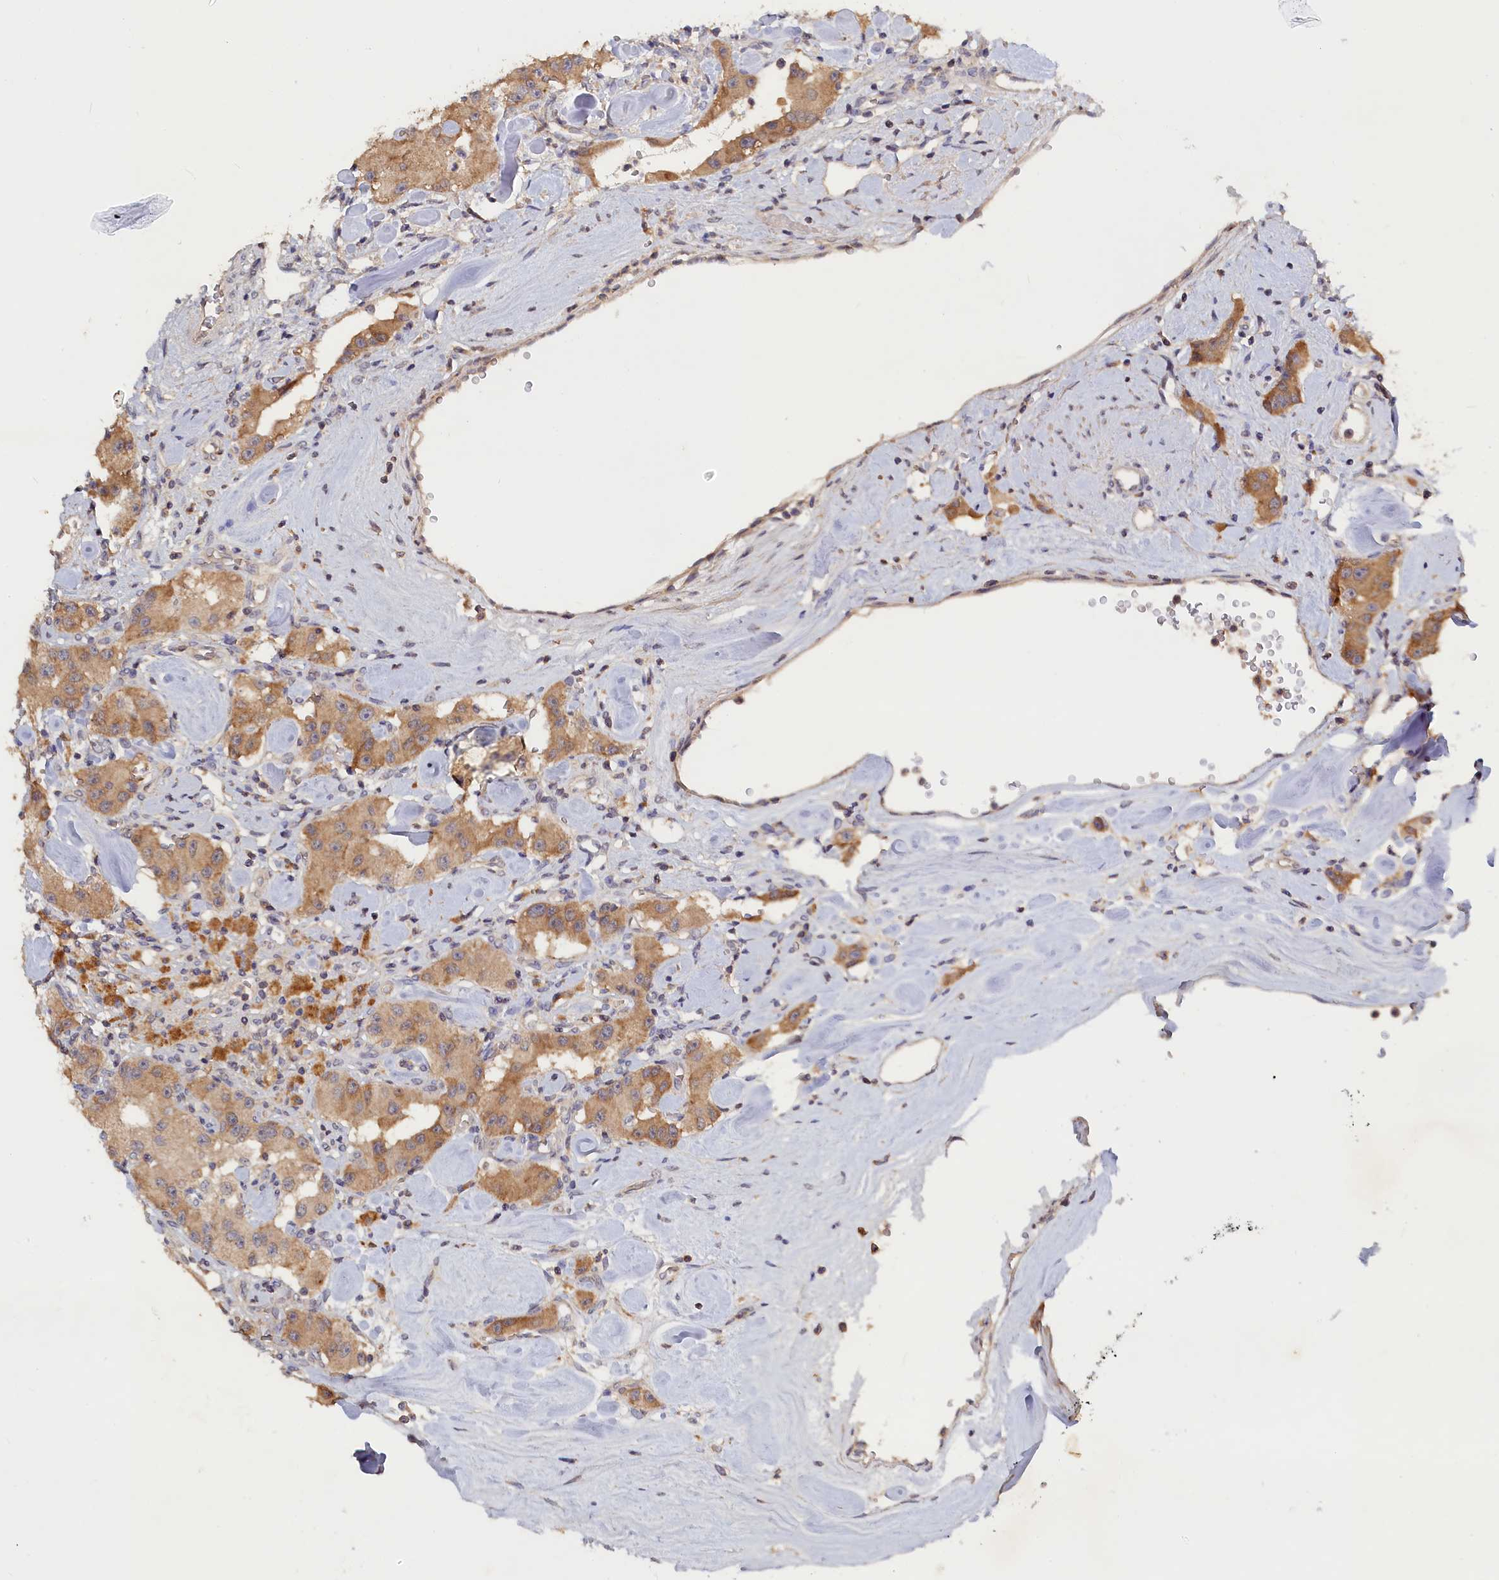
{"staining": {"intensity": "moderate", "quantity": ">75%", "location": "cytoplasmic/membranous"}, "tissue": "carcinoid", "cell_type": "Tumor cells", "image_type": "cancer", "snomed": [{"axis": "morphology", "description": "Carcinoid, malignant, NOS"}, {"axis": "topography", "description": "Pancreas"}], "caption": "Tumor cells exhibit moderate cytoplasmic/membranous expression in about >75% of cells in carcinoid.", "gene": "CELF5", "patient": {"sex": "male", "age": 41}}